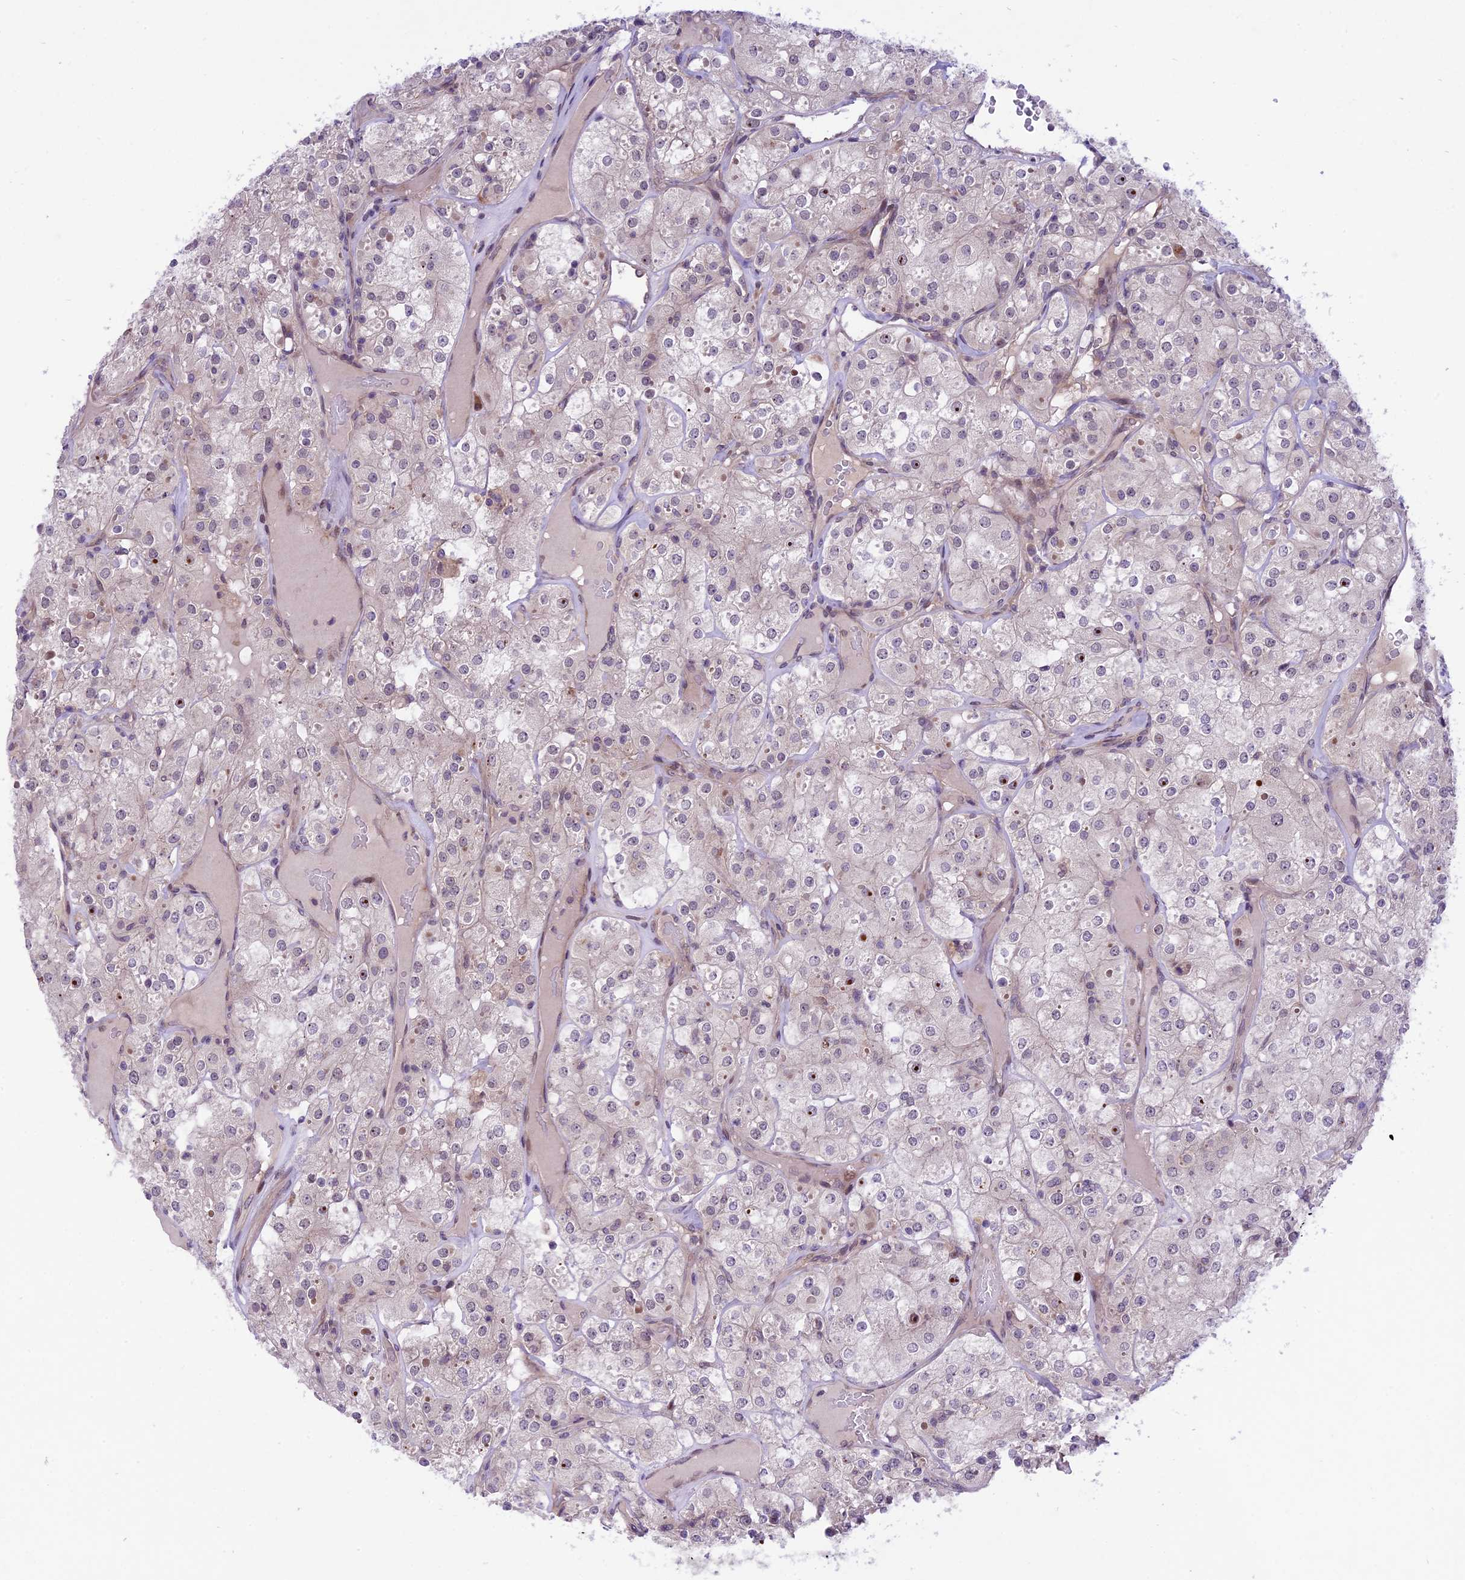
{"staining": {"intensity": "weak", "quantity": "<25%", "location": "nuclear"}, "tissue": "renal cancer", "cell_type": "Tumor cells", "image_type": "cancer", "snomed": [{"axis": "morphology", "description": "Adenocarcinoma, NOS"}, {"axis": "topography", "description": "Kidney"}], "caption": "Renal cancer (adenocarcinoma) was stained to show a protein in brown. There is no significant staining in tumor cells.", "gene": "SPRED1", "patient": {"sex": "male", "age": 77}}